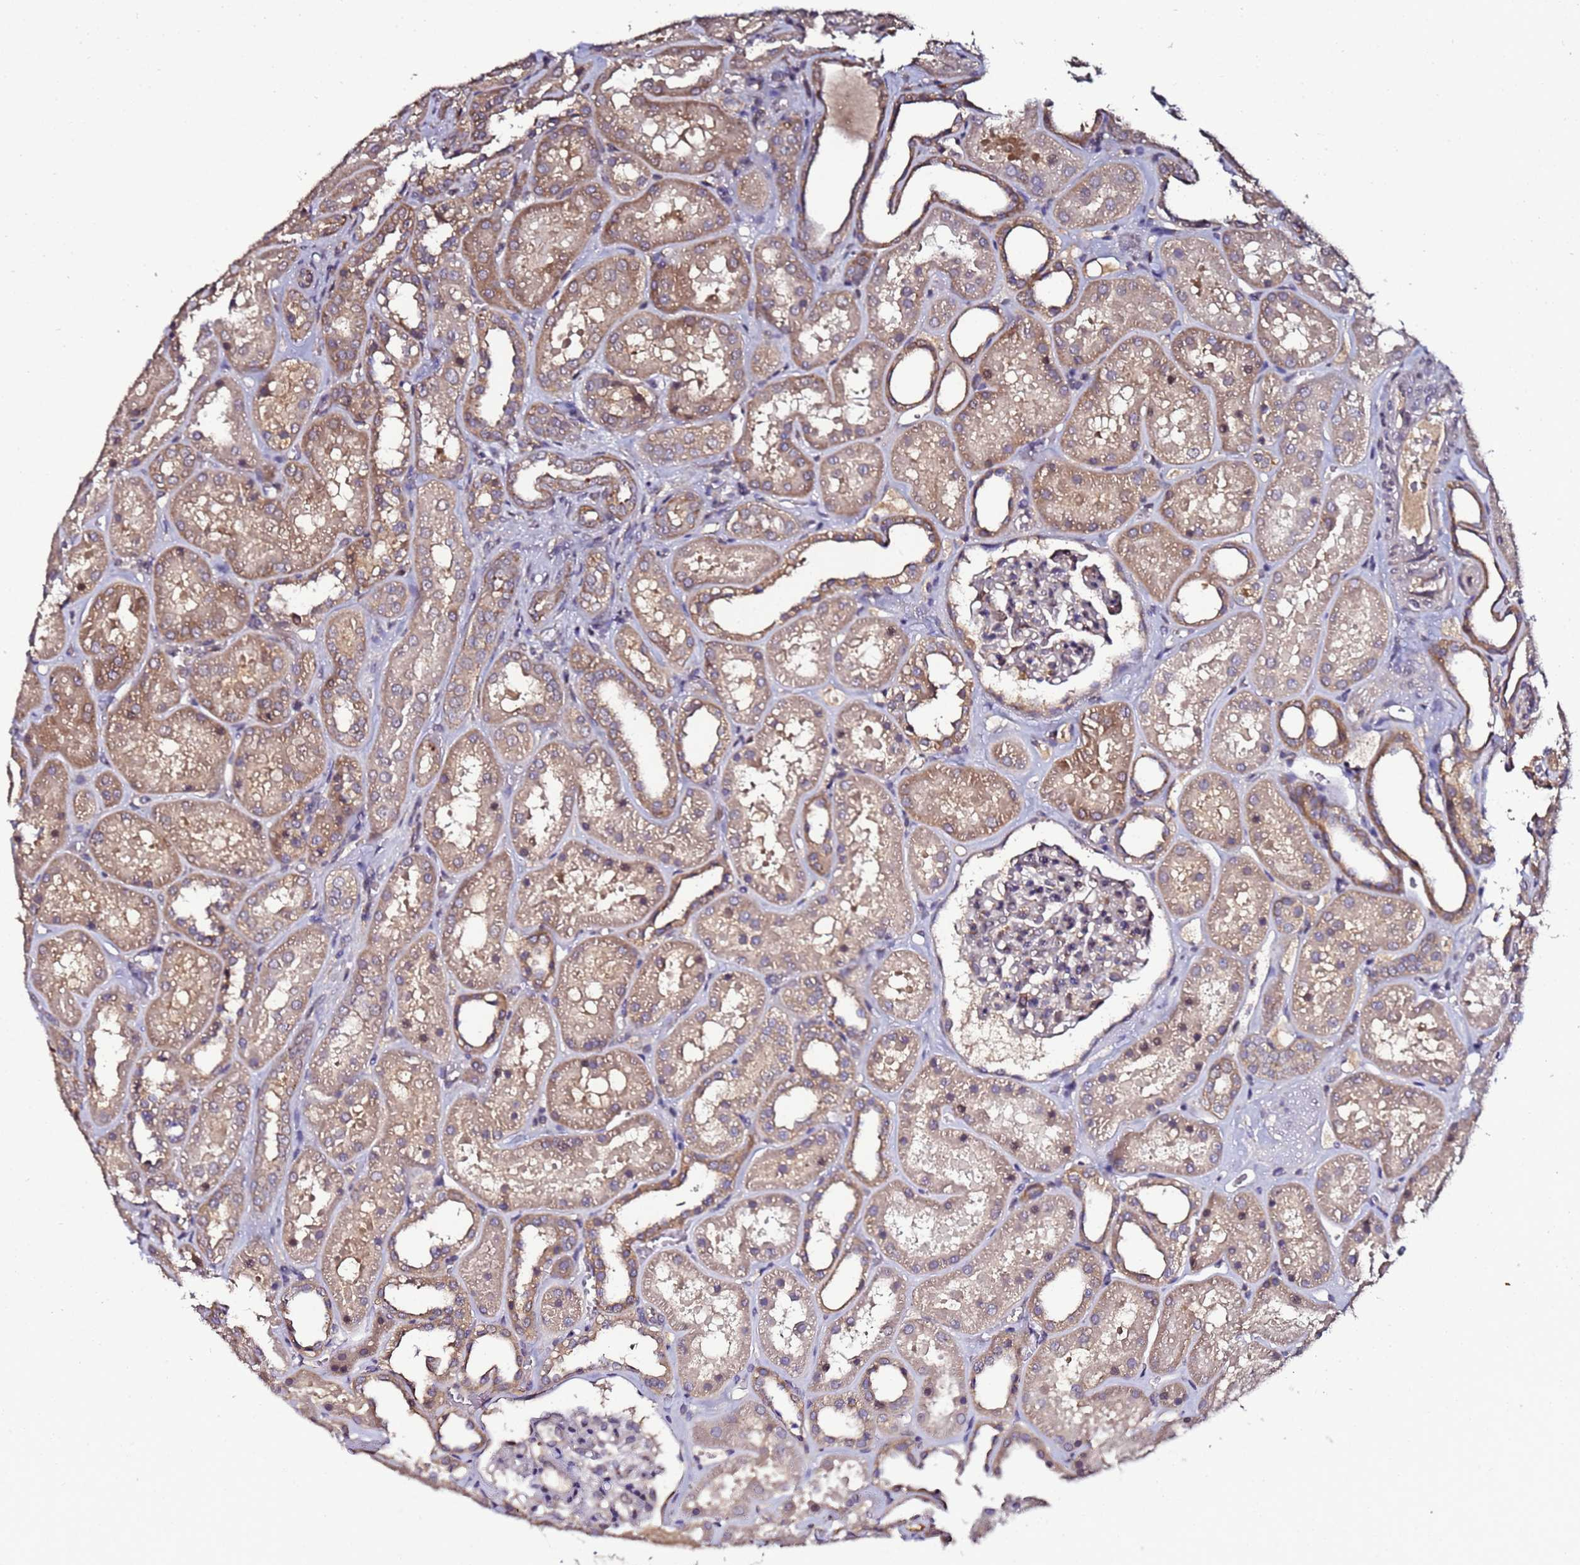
{"staining": {"intensity": "weak", "quantity": "25%-75%", "location": "cytoplasmic/membranous"}, "tissue": "kidney", "cell_type": "Cells in glomeruli", "image_type": "normal", "snomed": [{"axis": "morphology", "description": "Normal tissue, NOS"}, {"axis": "topography", "description": "Kidney"}], "caption": "Immunohistochemical staining of benign human kidney shows low levels of weak cytoplasmic/membranous staining in approximately 25%-75% of cells in glomeruli.", "gene": "ANKRD17", "patient": {"sex": "female", "age": 41}}